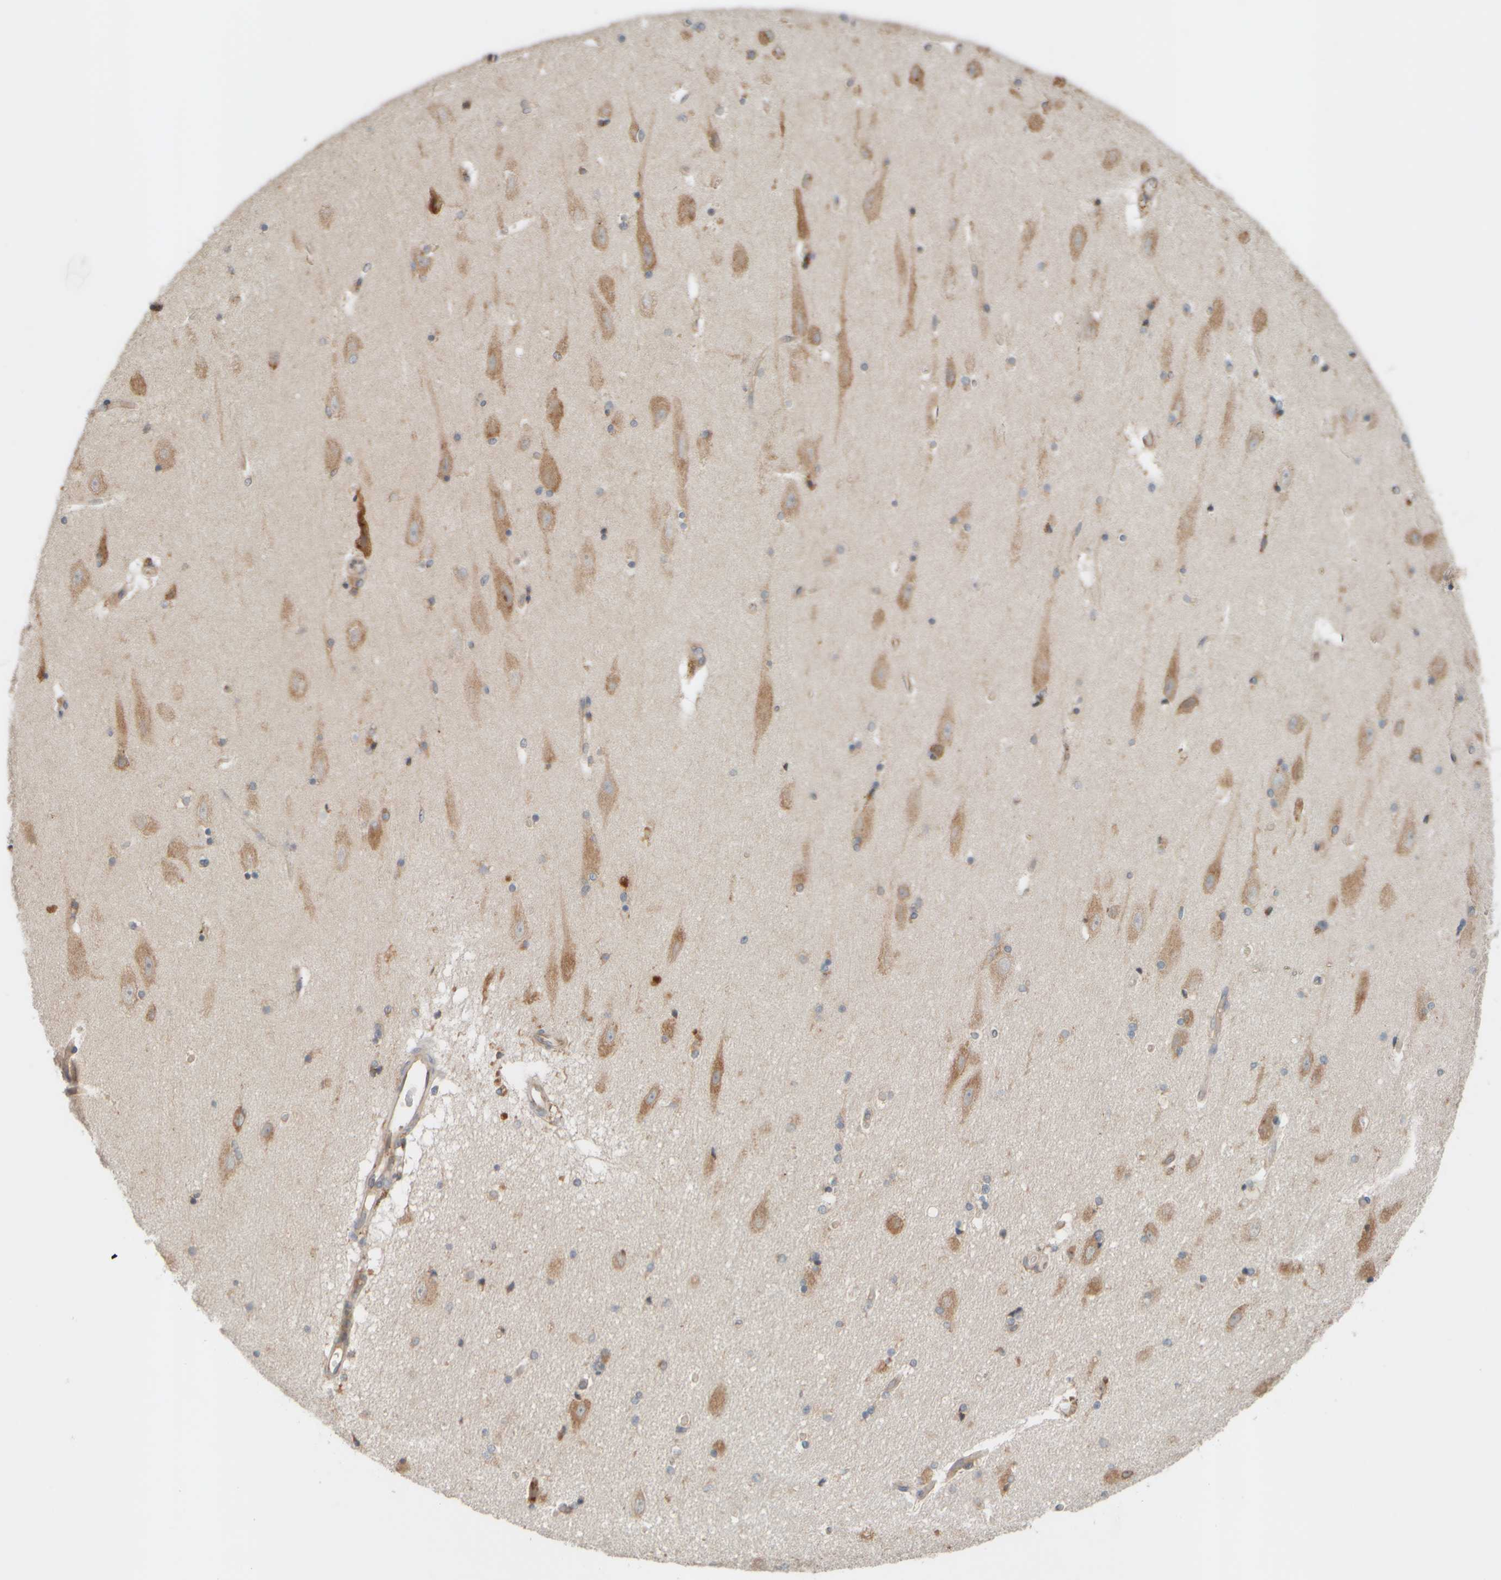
{"staining": {"intensity": "moderate", "quantity": "<25%", "location": "cytoplasmic/membranous"}, "tissue": "hippocampus", "cell_type": "Glial cells", "image_type": "normal", "snomed": [{"axis": "morphology", "description": "Normal tissue, NOS"}, {"axis": "topography", "description": "Hippocampus"}], "caption": "The photomicrograph shows staining of unremarkable hippocampus, revealing moderate cytoplasmic/membranous protein staining (brown color) within glial cells. The staining is performed using DAB (3,3'-diaminobenzidine) brown chromogen to label protein expression. The nuclei are counter-stained blue using hematoxylin.", "gene": "EIF2B3", "patient": {"sex": "female", "age": 54}}